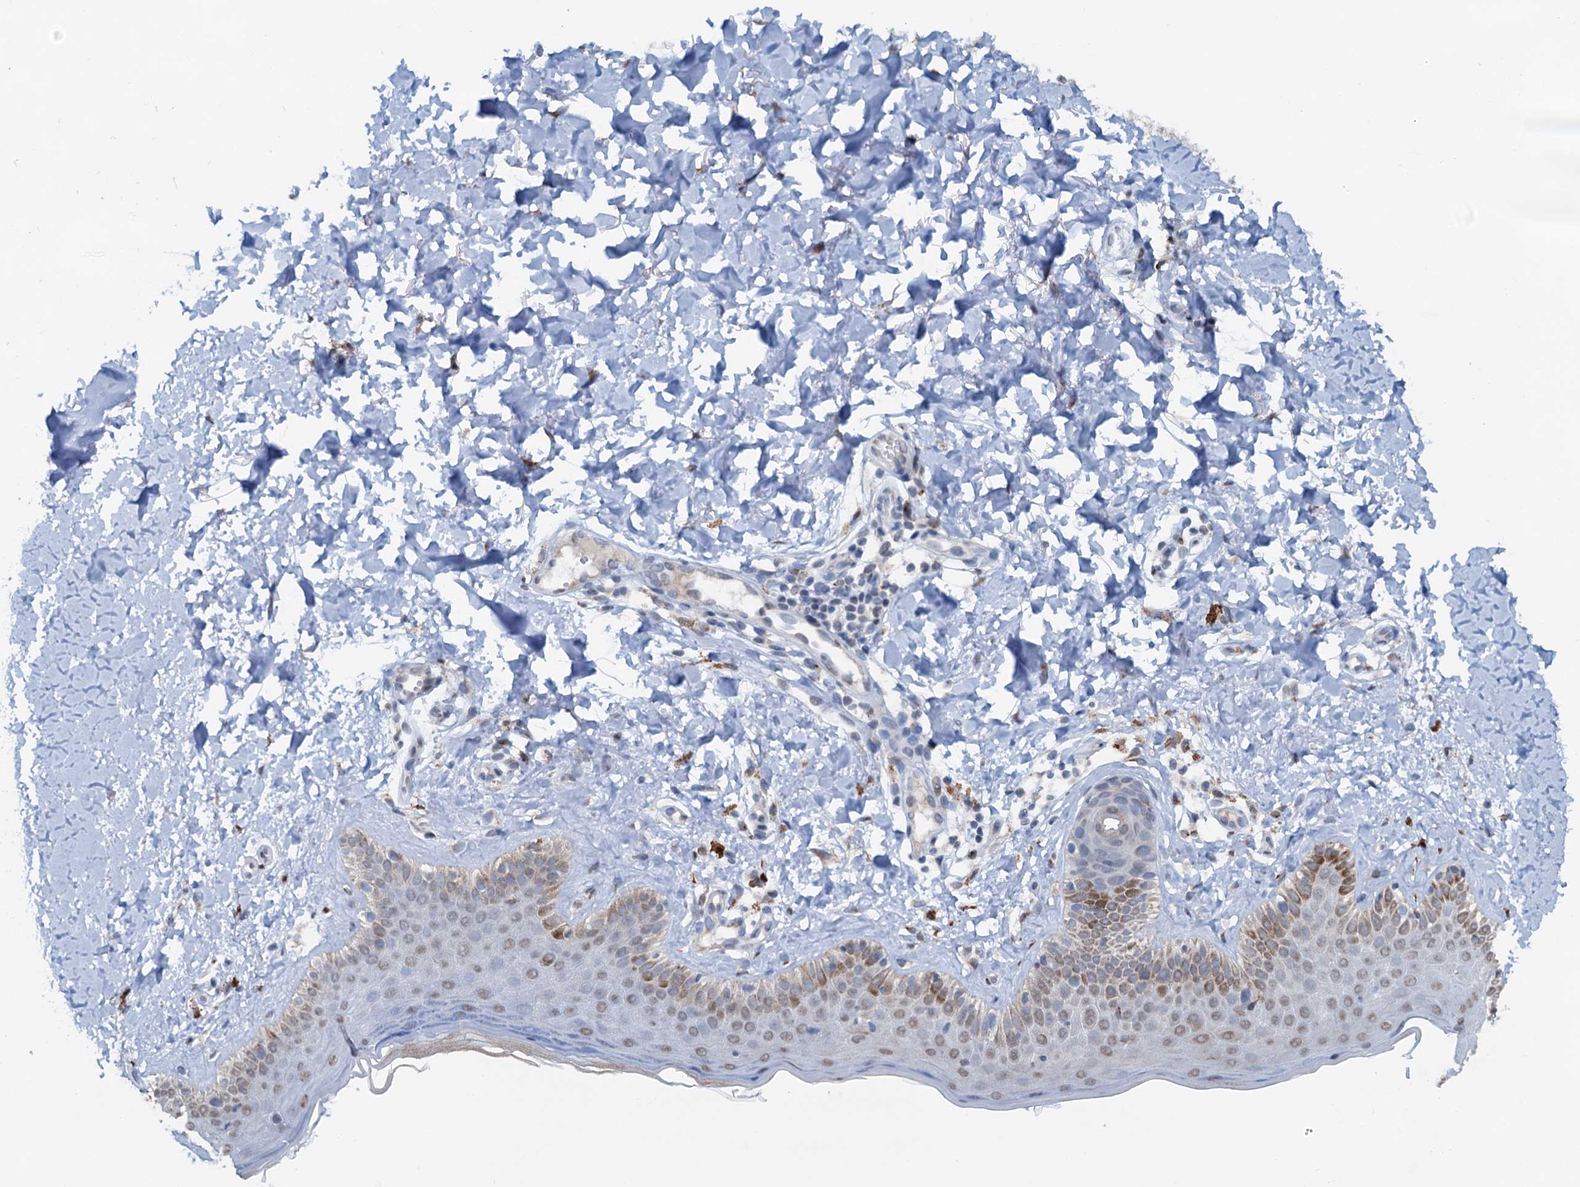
{"staining": {"intensity": "moderate", "quantity": ">75%", "location": "cytoplasmic/membranous"}, "tissue": "skin", "cell_type": "Fibroblasts", "image_type": "normal", "snomed": [{"axis": "morphology", "description": "Normal tissue, NOS"}, {"axis": "topography", "description": "Skin"}], "caption": "Immunohistochemistry (IHC) staining of unremarkable skin, which displays medium levels of moderate cytoplasmic/membranous staining in approximately >75% of fibroblasts indicating moderate cytoplasmic/membranous protein staining. The staining was performed using DAB (3,3'-diaminobenzidine) (brown) for protein detection and nuclei were counterstained in hematoxylin (blue).", "gene": "SHLD1", "patient": {"sex": "male", "age": 52}}